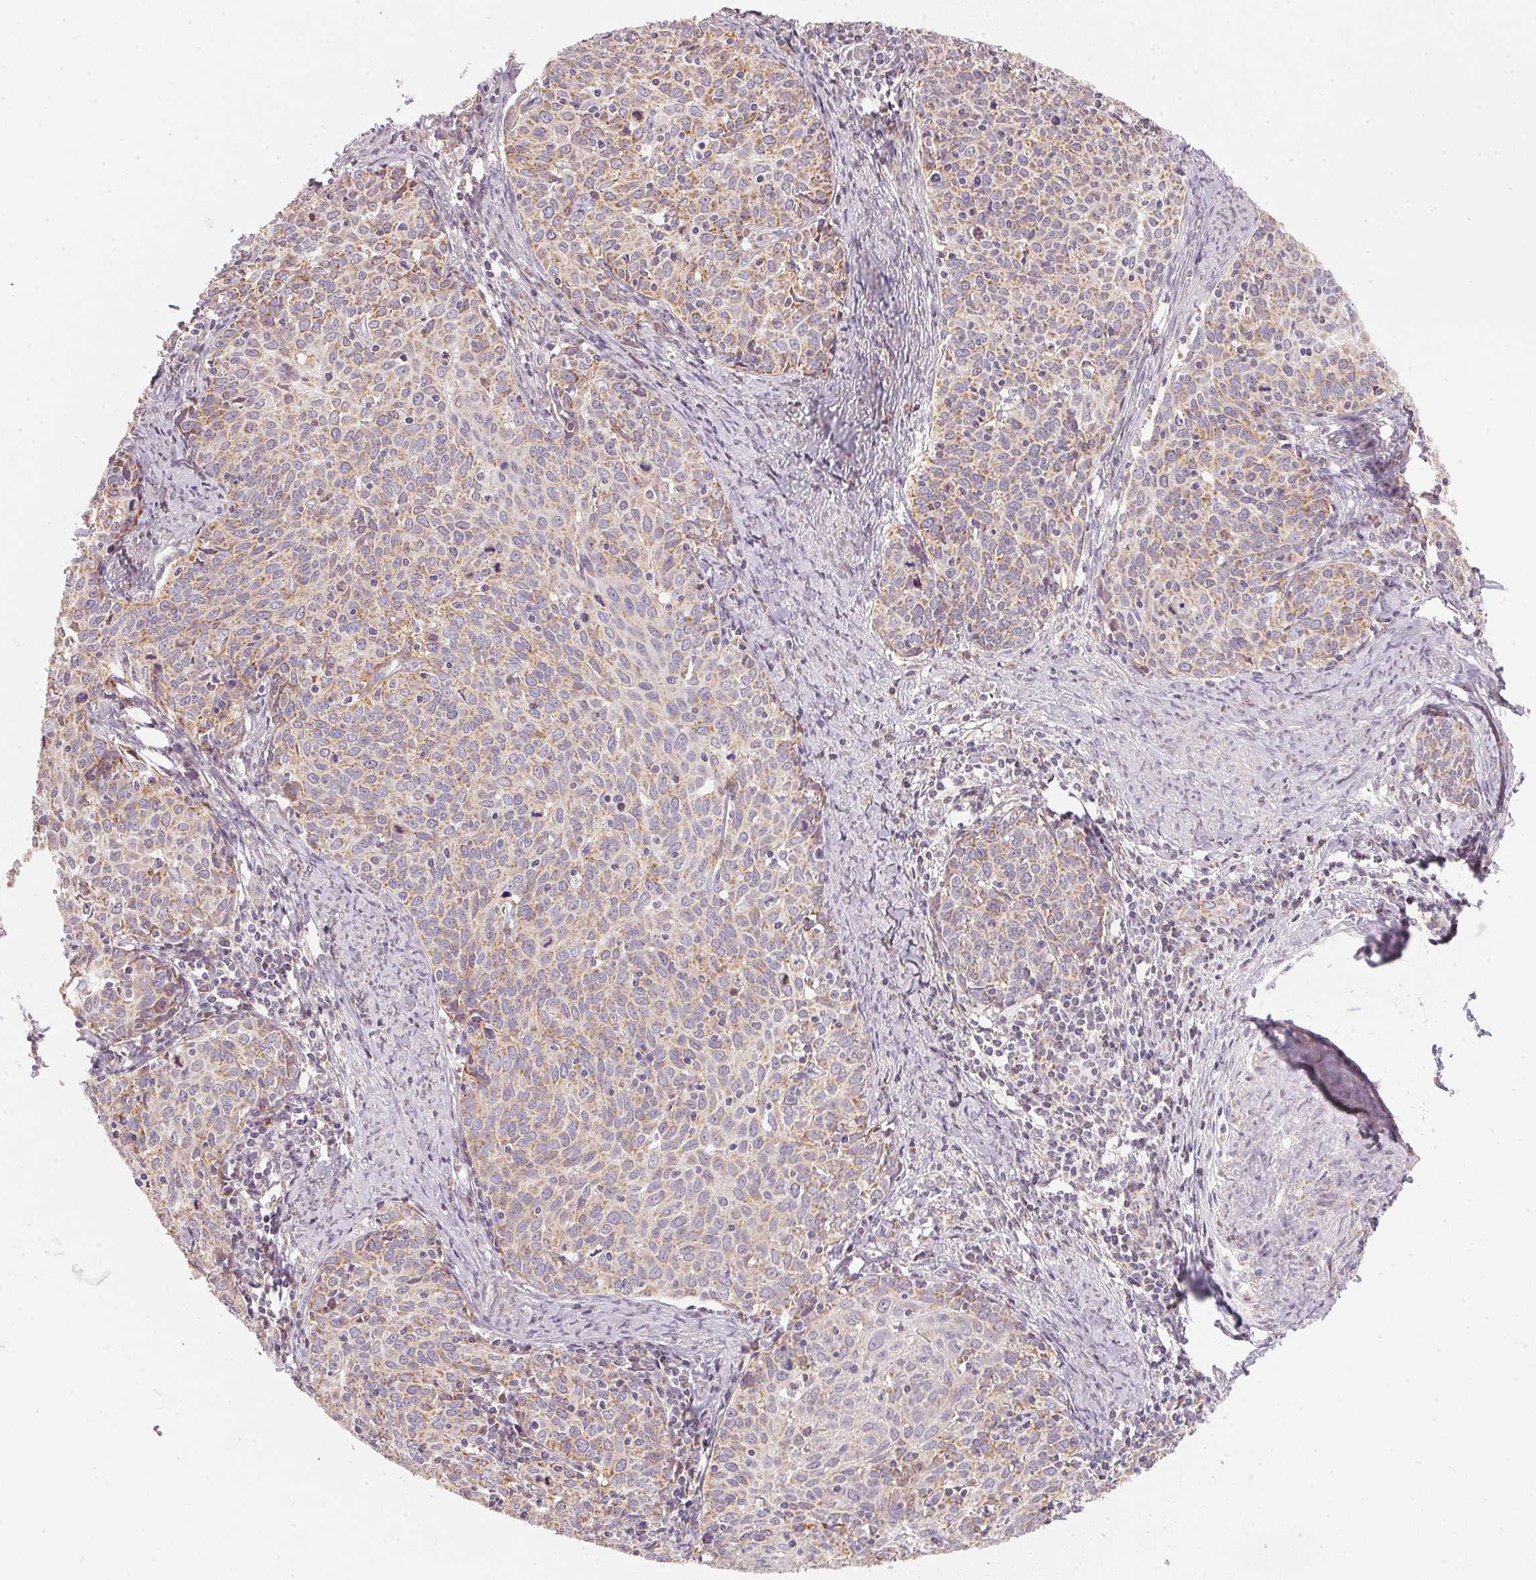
{"staining": {"intensity": "moderate", "quantity": ">75%", "location": "cytoplasmic/membranous"}, "tissue": "cervical cancer", "cell_type": "Tumor cells", "image_type": "cancer", "snomed": [{"axis": "morphology", "description": "Squamous cell carcinoma, NOS"}, {"axis": "topography", "description": "Cervix"}], "caption": "This image exhibits immunohistochemistry (IHC) staining of cervical cancer, with medium moderate cytoplasmic/membranous positivity in about >75% of tumor cells.", "gene": "COQ7", "patient": {"sex": "female", "age": 62}}